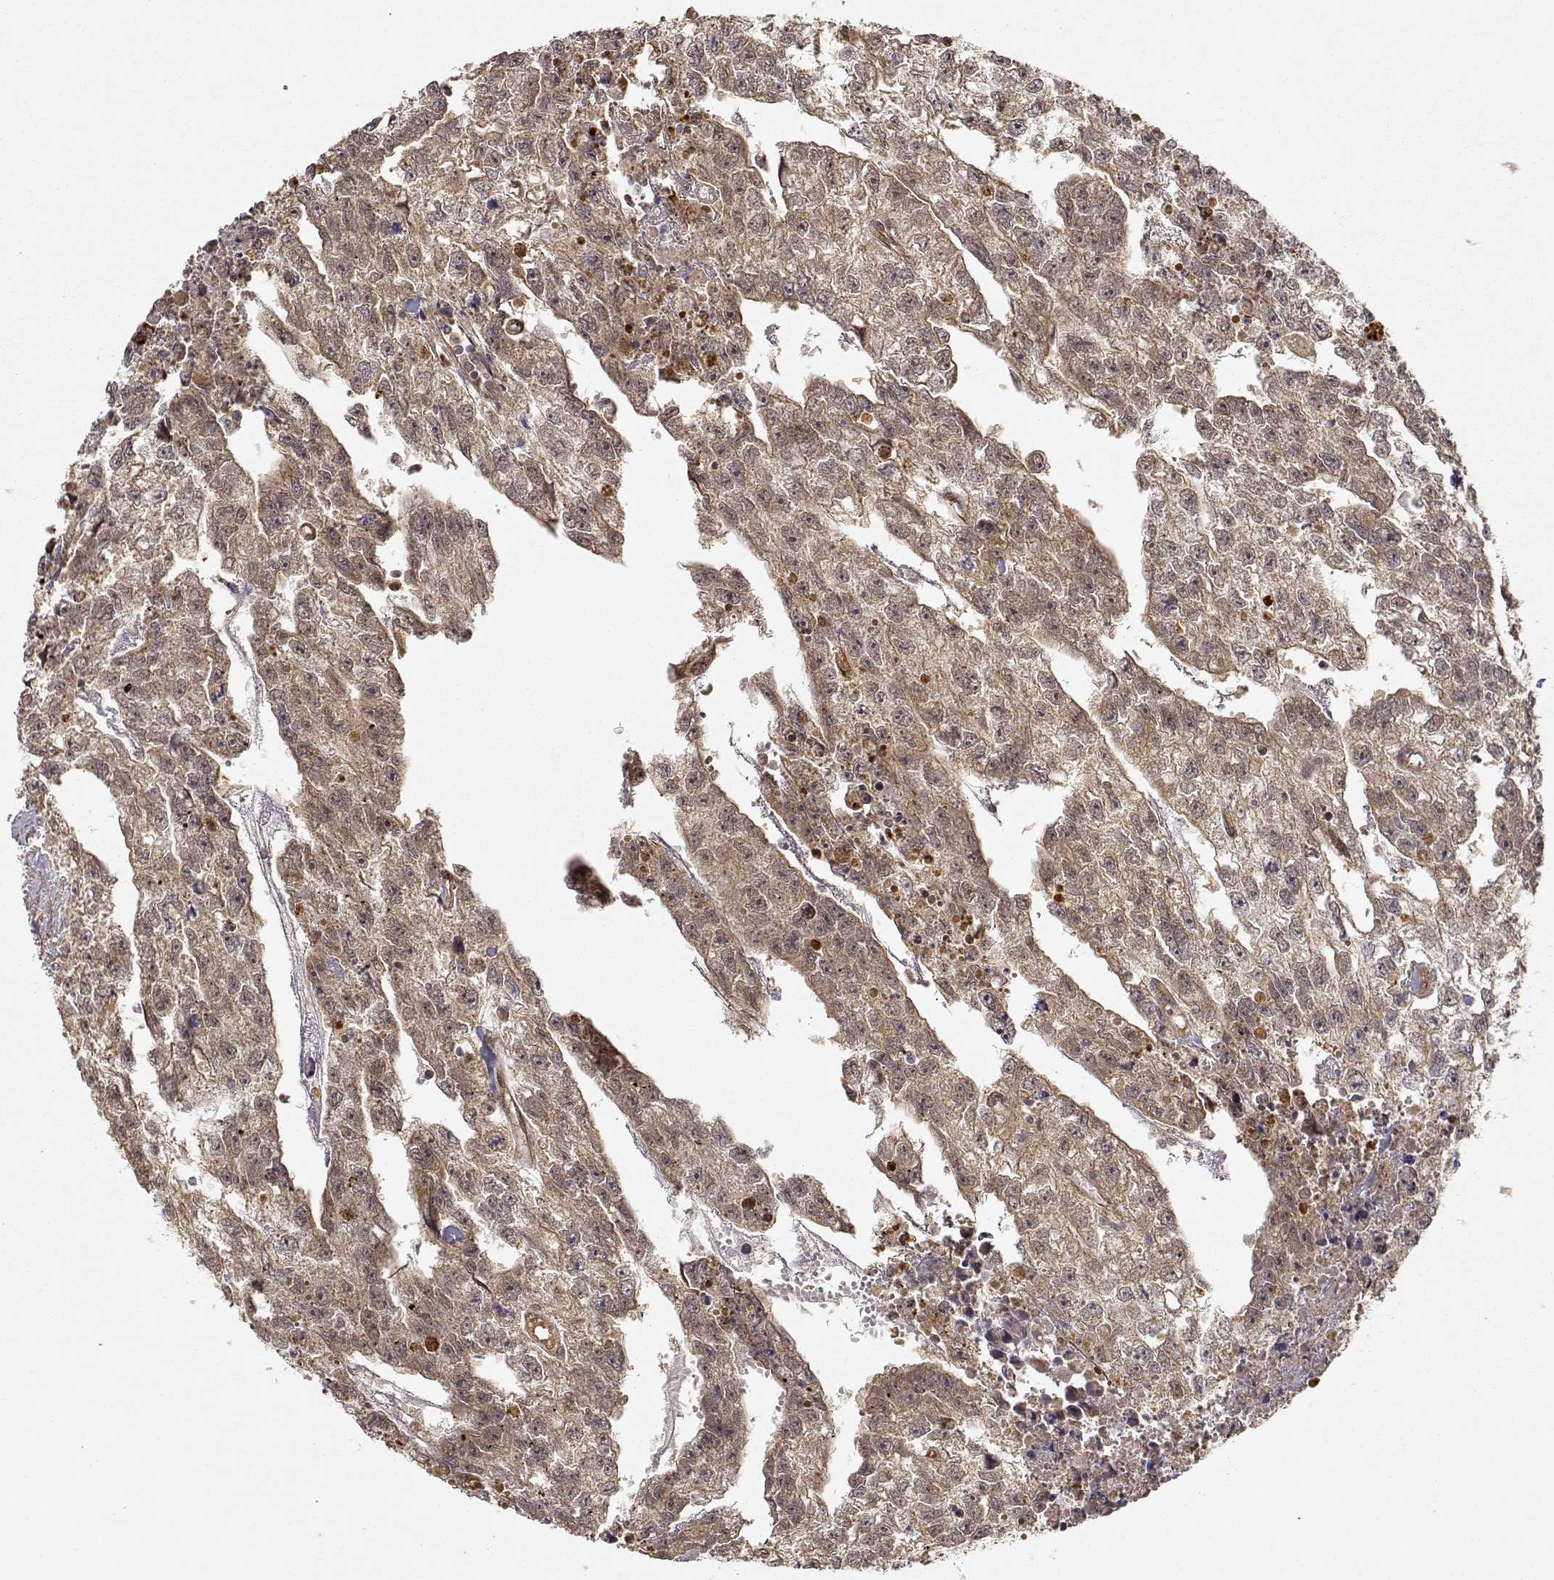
{"staining": {"intensity": "weak", "quantity": ">75%", "location": "cytoplasmic/membranous"}, "tissue": "testis cancer", "cell_type": "Tumor cells", "image_type": "cancer", "snomed": [{"axis": "morphology", "description": "Carcinoma, Embryonal, NOS"}, {"axis": "morphology", "description": "Teratoma, malignant, NOS"}, {"axis": "topography", "description": "Testis"}], "caption": "Approximately >75% of tumor cells in human testis cancer demonstrate weak cytoplasmic/membranous protein staining as visualized by brown immunohistochemical staining.", "gene": "CDK5RAP2", "patient": {"sex": "male", "age": 44}}